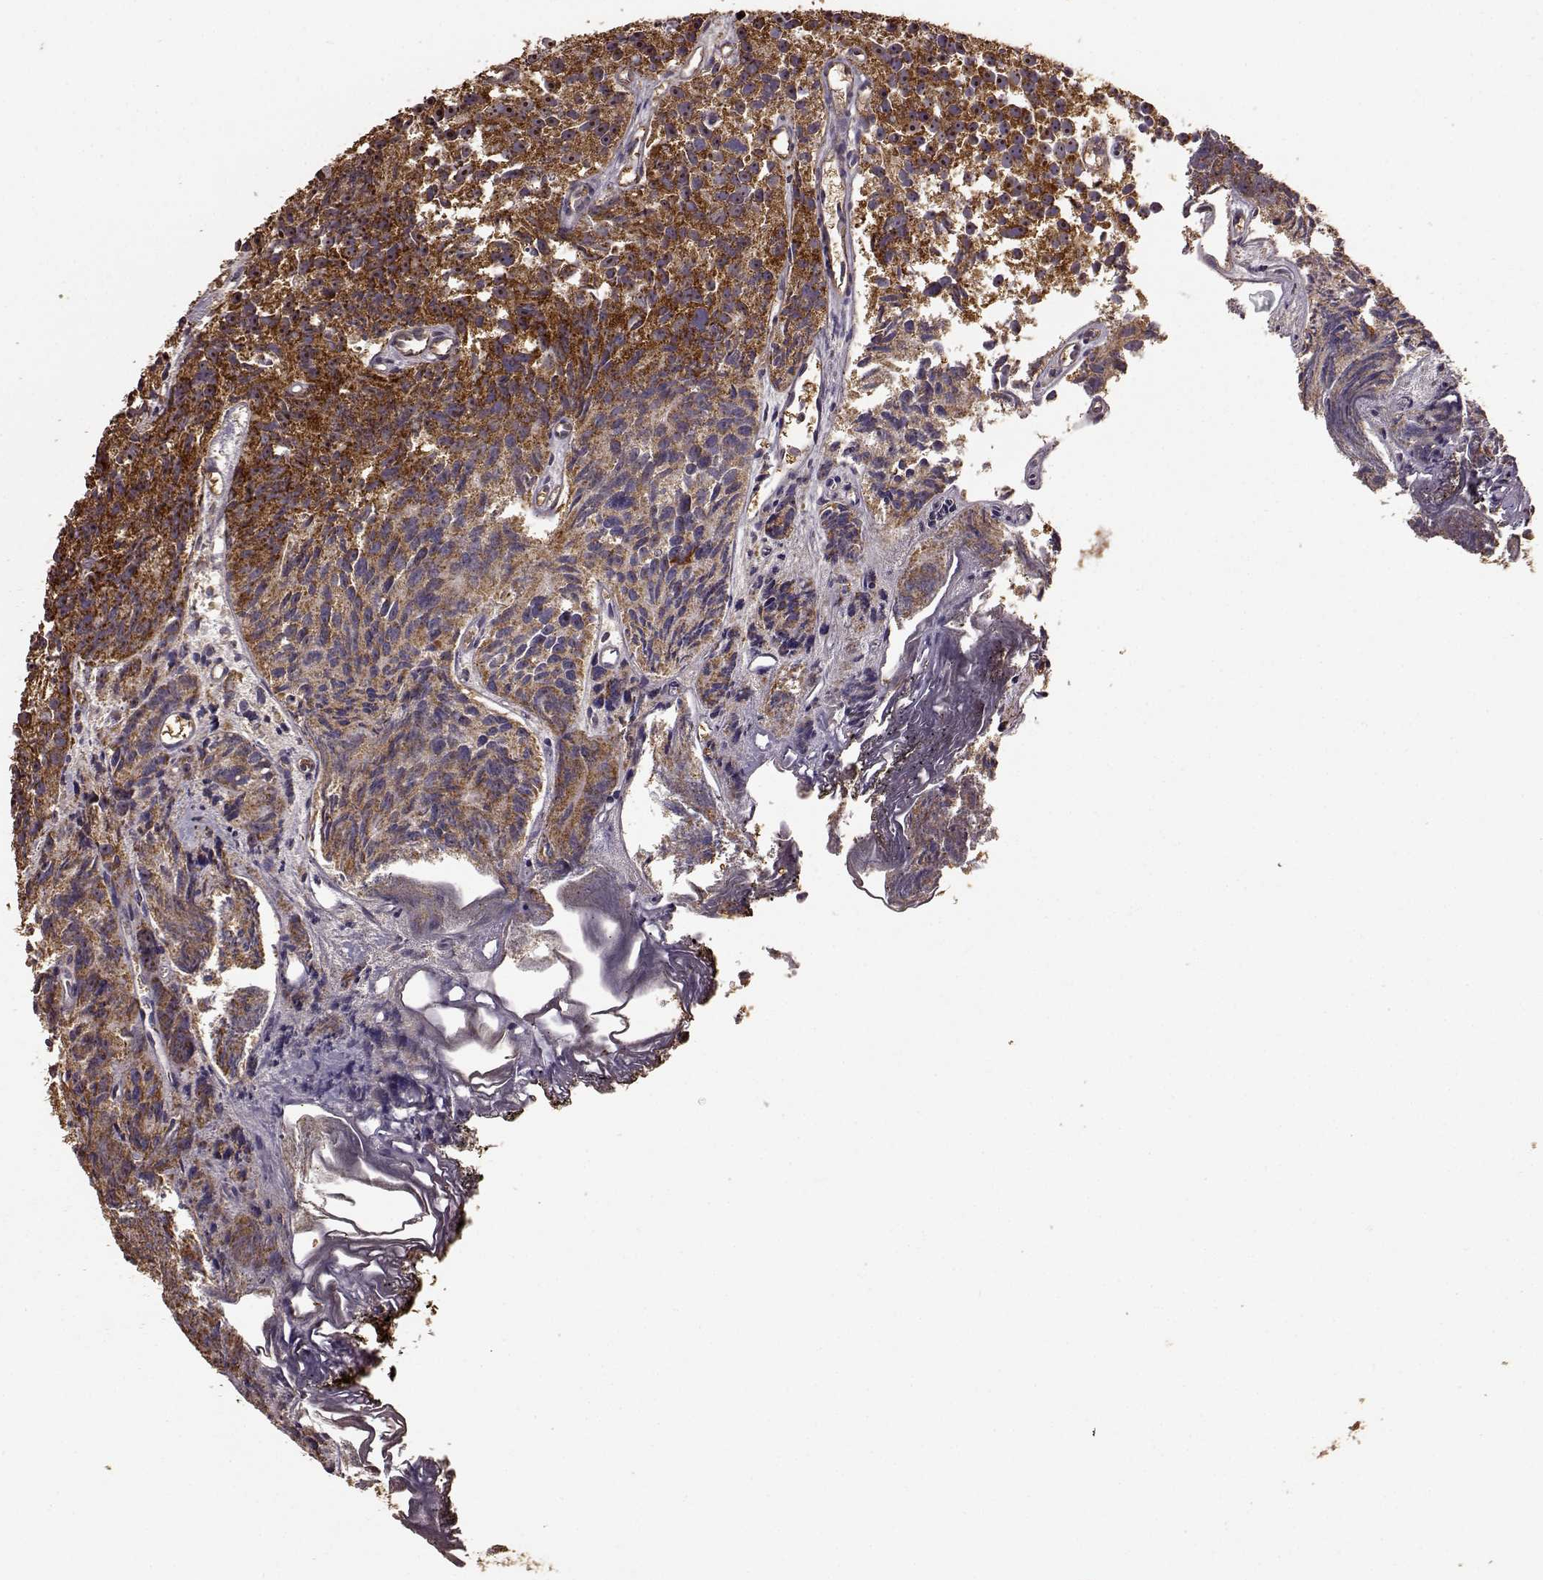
{"staining": {"intensity": "strong", "quantity": ">75%", "location": "cytoplasmic/membranous,nuclear"}, "tissue": "prostate cancer", "cell_type": "Tumor cells", "image_type": "cancer", "snomed": [{"axis": "morphology", "description": "Adenocarcinoma, High grade"}, {"axis": "topography", "description": "Prostate"}], "caption": "Immunohistochemistry of prostate high-grade adenocarcinoma displays high levels of strong cytoplasmic/membranous and nuclear positivity in approximately >75% of tumor cells.", "gene": "PTGES2", "patient": {"sex": "male", "age": 77}}